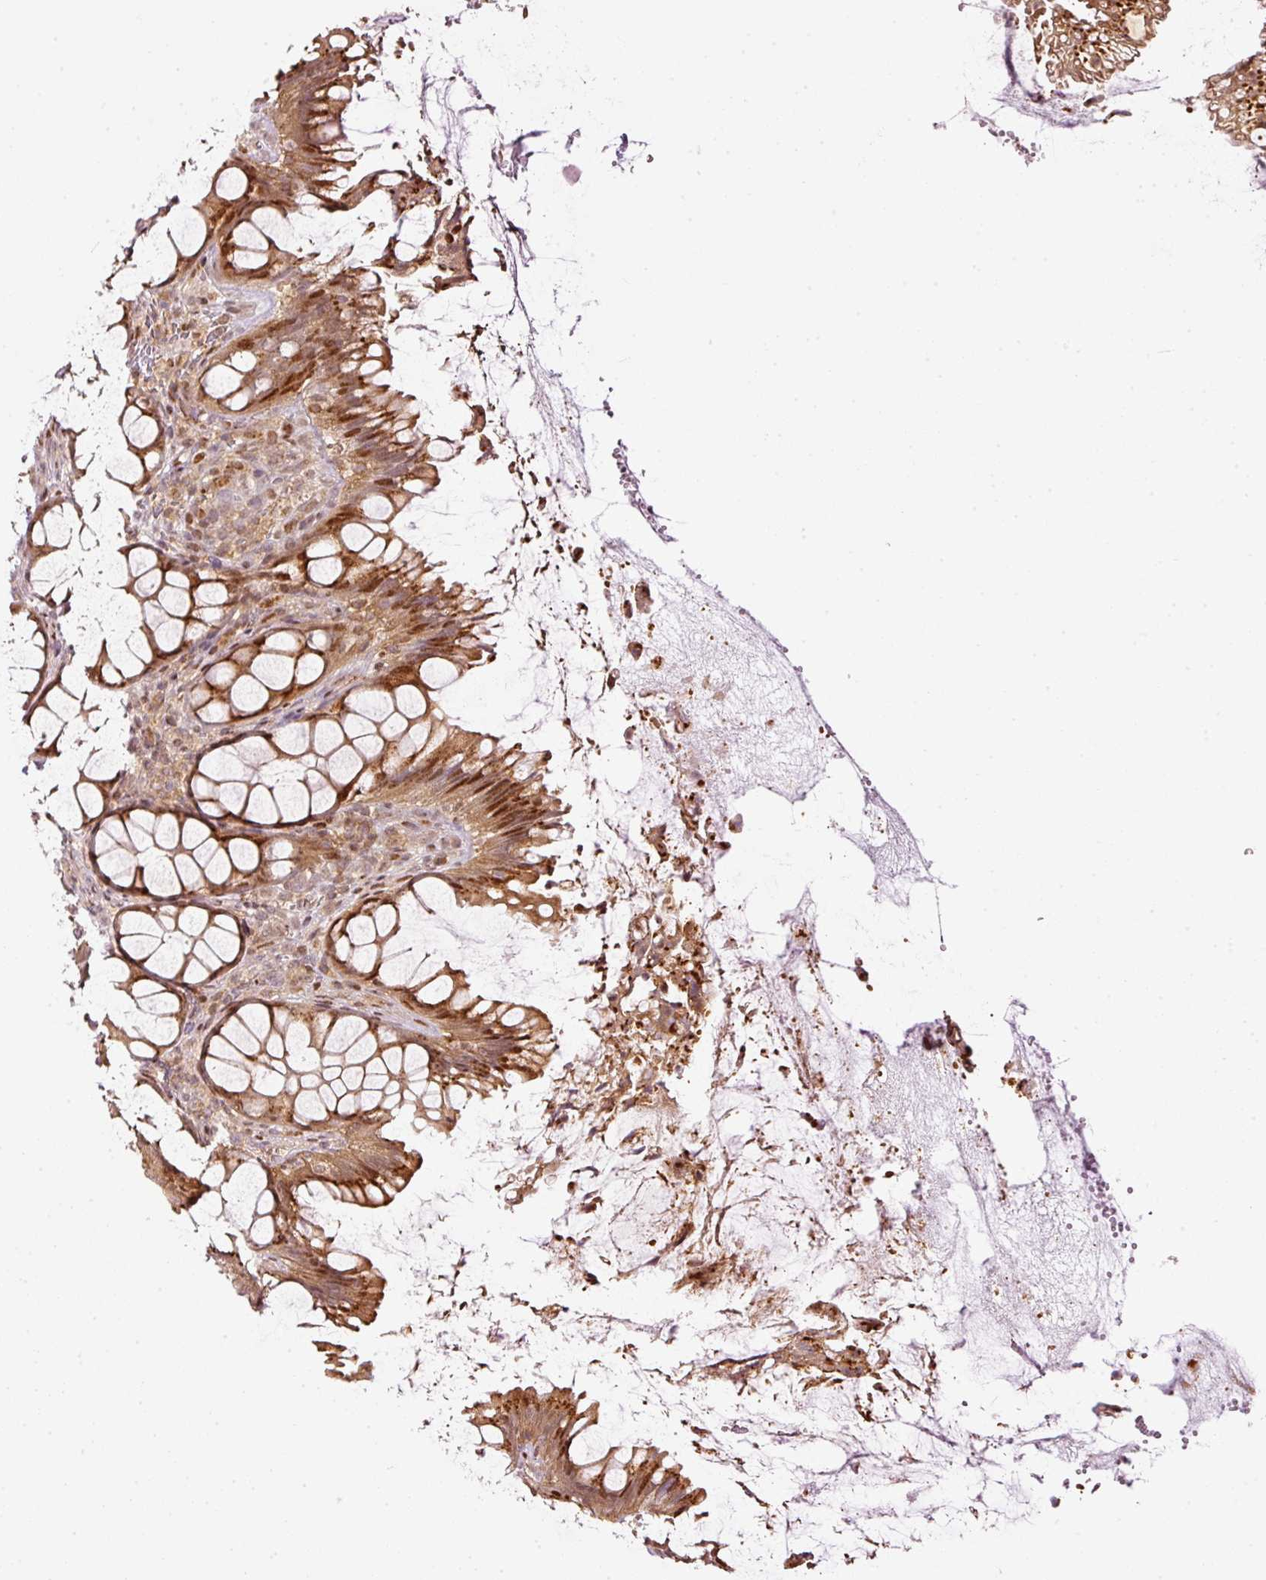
{"staining": {"intensity": "strong", "quantity": ">75%", "location": "cytoplasmic/membranous,nuclear"}, "tissue": "rectum", "cell_type": "Glandular cells", "image_type": "normal", "snomed": [{"axis": "morphology", "description": "Normal tissue, NOS"}, {"axis": "topography", "description": "Rectum"}], "caption": "A high-resolution micrograph shows IHC staining of benign rectum, which shows strong cytoplasmic/membranous,nuclear staining in approximately >75% of glandular cells. (Brightfield microscopy of DAB IHC at high magnification).", "gene": "ZNF778", "patient": {"sex": "female", "age": 67}}